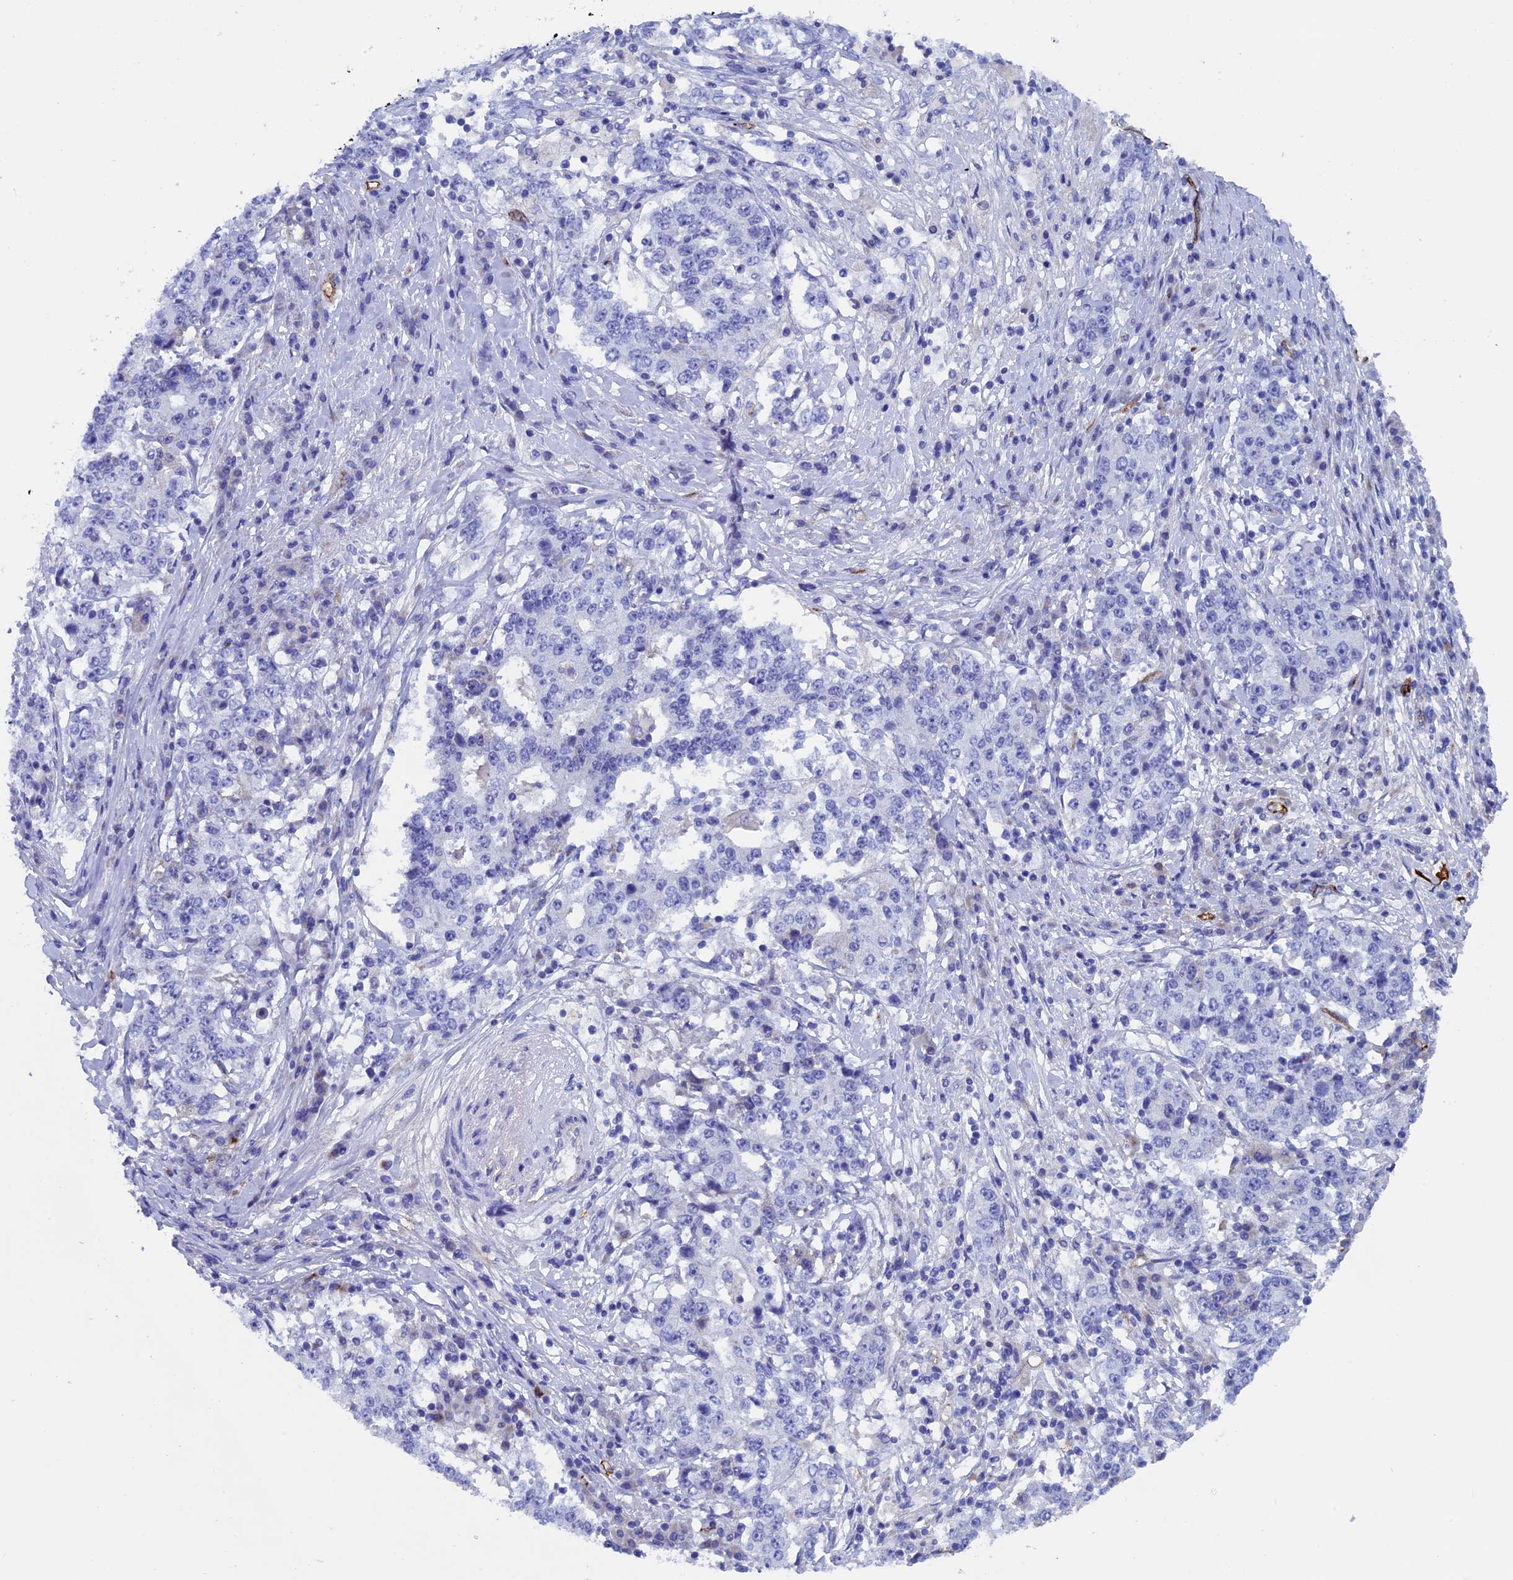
{"staining": {"intensity": "negative", "quantity": "none", "location": "none"}, "tissue": "stomach cancer", "cell_type": "Tumor cells", "image_type": "cancer", "snomed": [{"axis": "morphology", "description": "Adenocarcinoma, NOS"}, {"axis": "topography", "description": "Stomach"}], "caption": "Photomicrograph shows no significant protein expression in tumor cells of stomach cancer (adenocarcinoma). The staining was performed using DAB (3,3'-diaminobenzidine) to visualize the protein expression in brown, while the nuclei were stained in blue with hematoxylin (Magnification: 20x).", "gene": "INSYN1", "patient": {"sex": "male", "age": 59}}